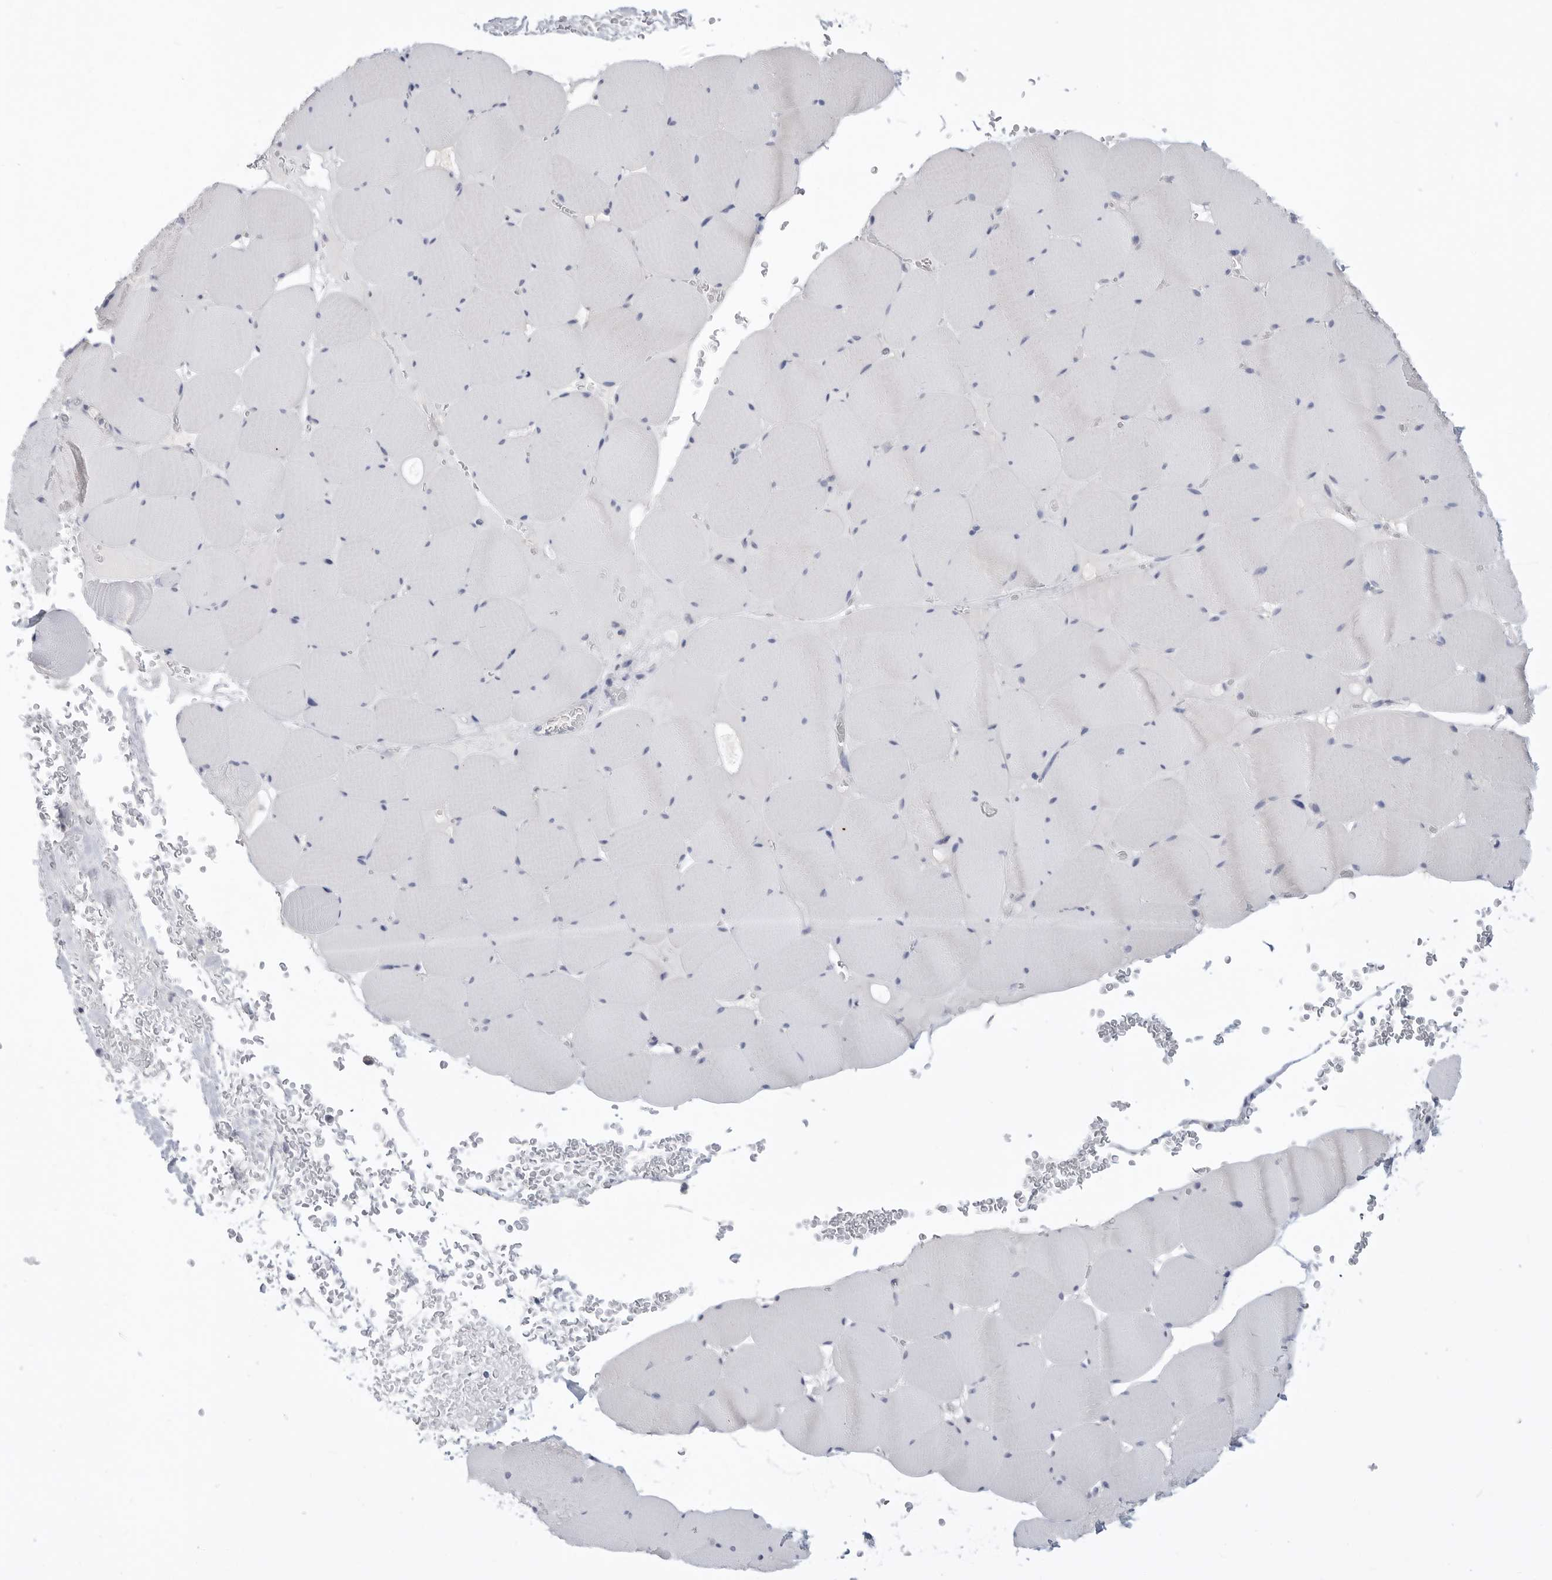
{"staining": {"intensity": "weak", "quantity": "25%-75%", "location": "cytoplasmic/membranous"}, "tissue": "skeletal muscle", "cell_type": "Myocytes", "image_type": "normal", "snomed": [{"axis": "morphology", "description": "Normal tissue, NOS"}, {"axis": "topography", "description": "Skeletal muscle"}], "caption": "Skeletal muscle stained with immunohistochemistry reveals weak cytoplasmic/membranous positivity in about 25%-75% of myocytes. (Stains: DAB in brown, nuclei in blue, Microscopy: brightfield microscopy at high magnification).", "gene": "ITGAD", "patient": {"sex": "male", "age": 62}}